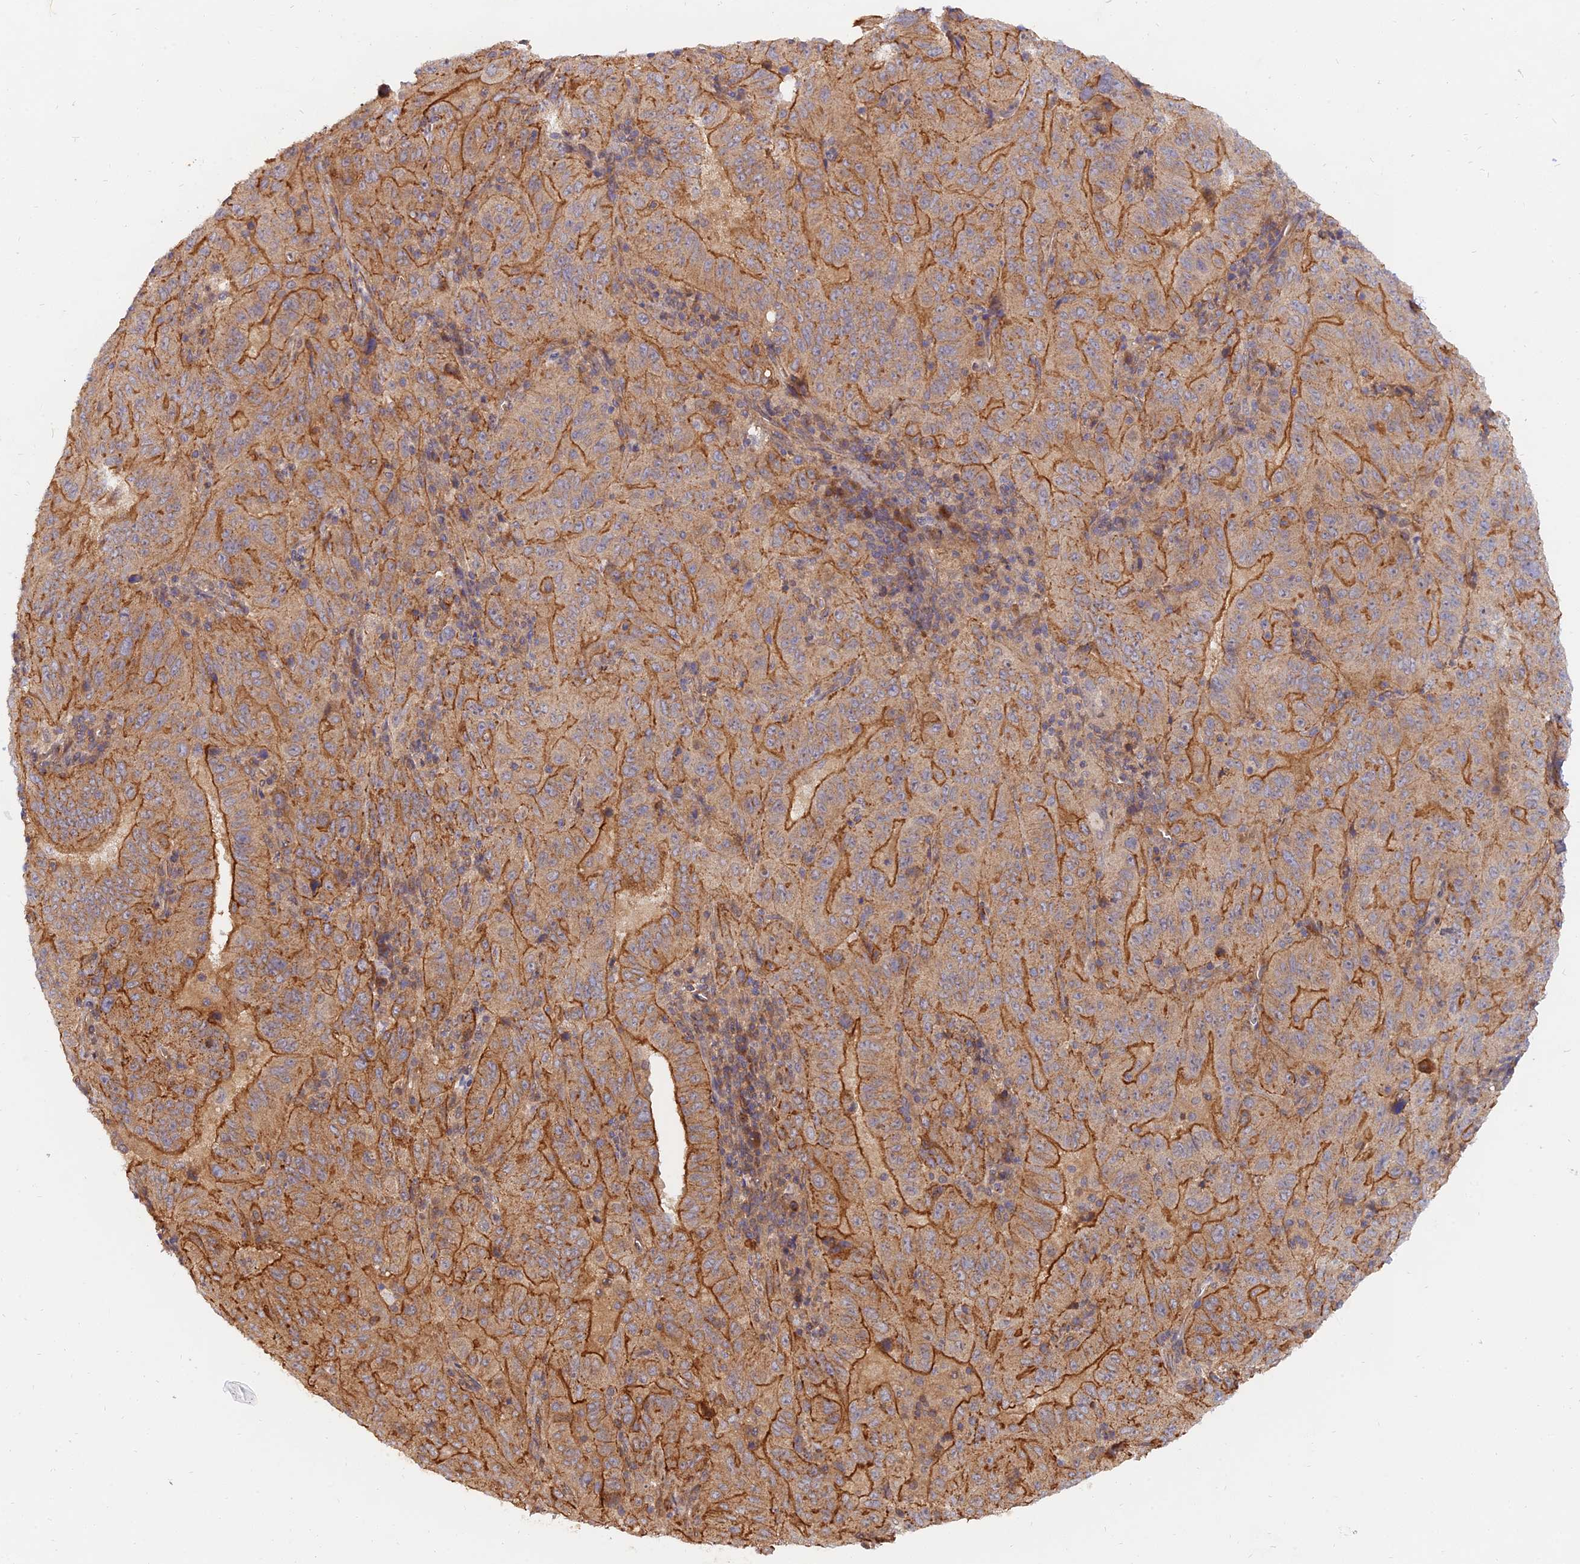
{"staining": {"intensity": "moderate", "quantity": ">75%", "location": "cytoplasmic/membranous"}, "tissue": "pancreatic cancer", "cell_type": "Tumor cells", "image_type": "cancer", "snomed": [{"axis": "morphology", "description": "Adenocarcinoma, NOS"}, {"axis": "topography", "description": "Pancreas"}], "caption": "About >75% of tumor cells in pancreatic cancer exhibit moderate cytoplasmic/membranous protein expression as visualized by brown immunohistochemical staining.", "gene": "WDR41", "patient": {"sex": "male", "age": 63}}